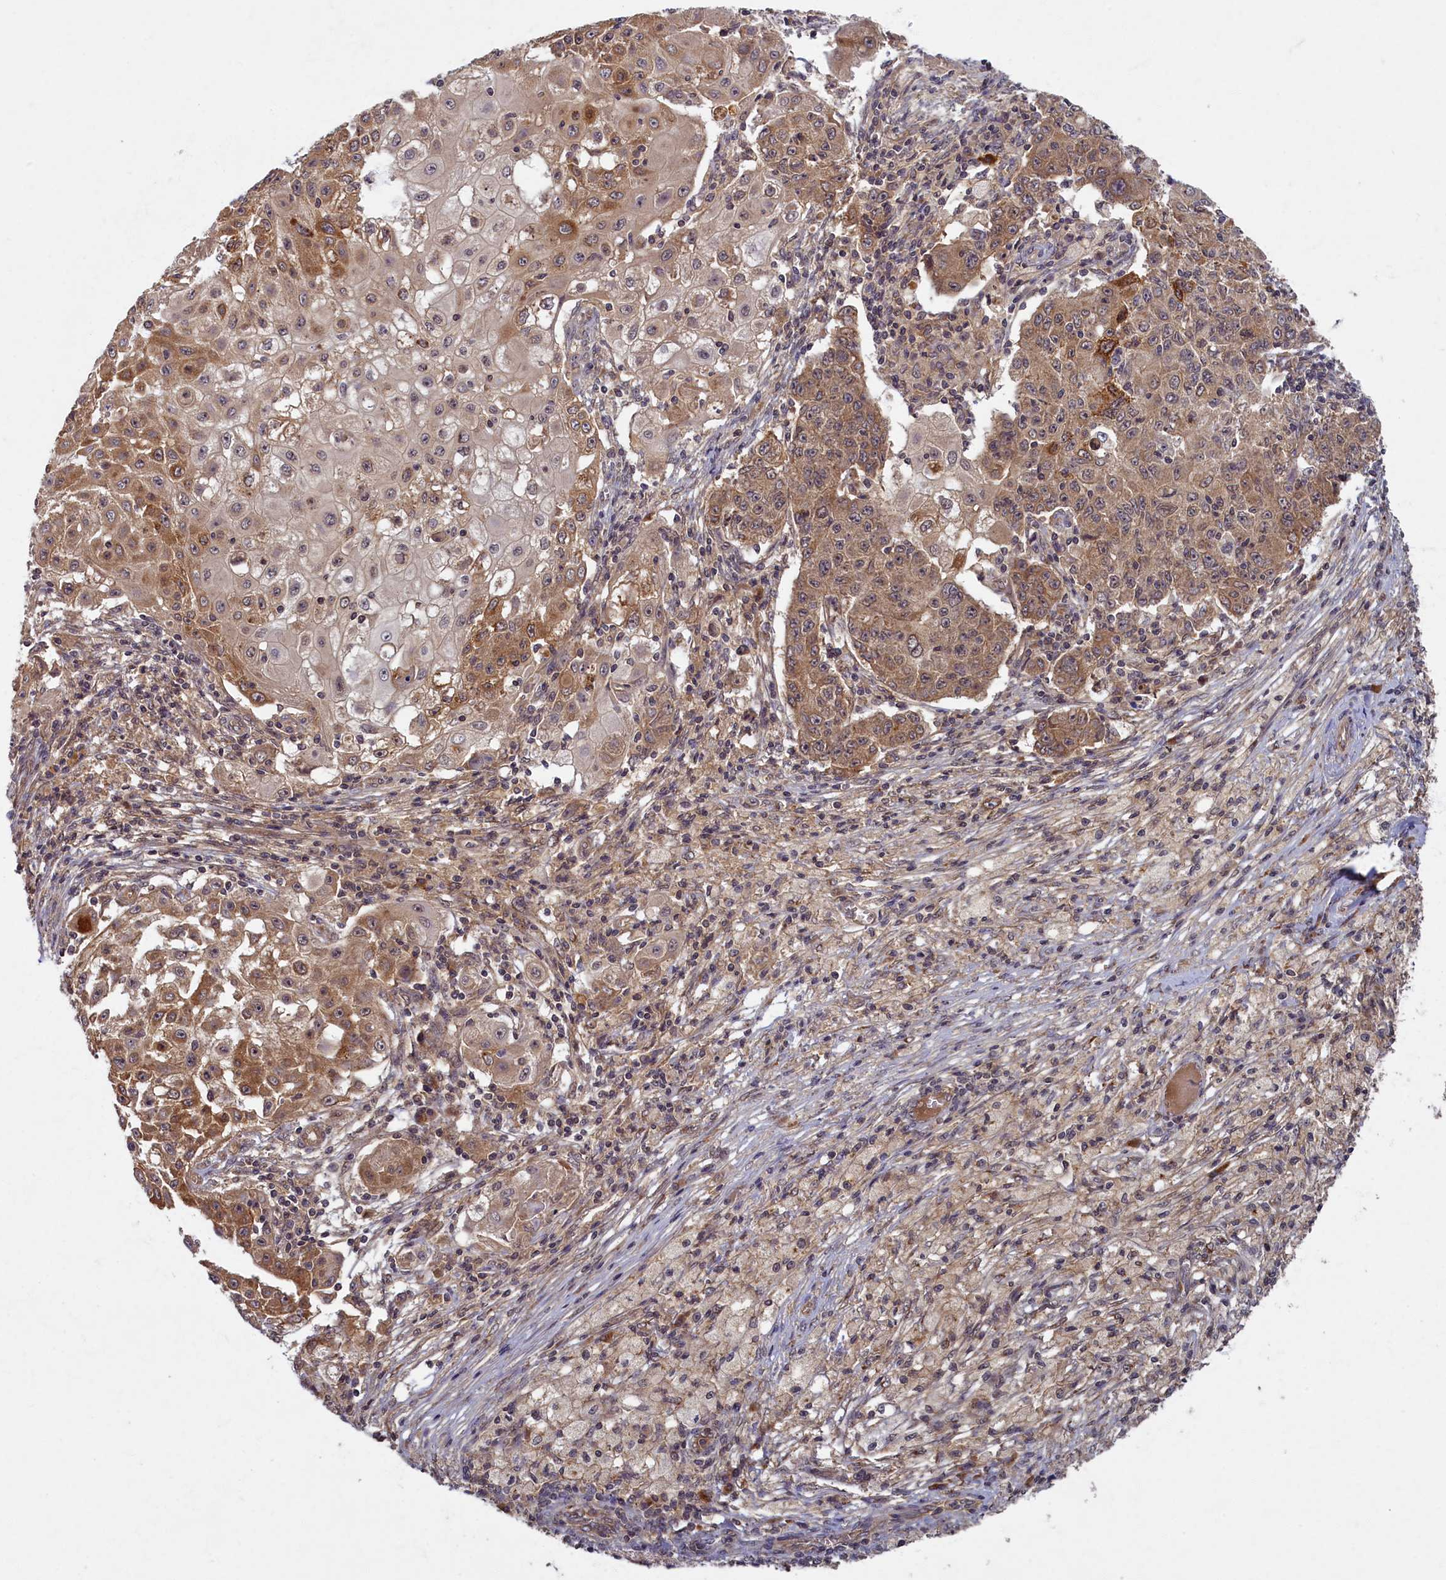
{"staining": {"intensity": "moderate", "quantity": "25%-75%", "location": "cytoplasmic/membranous"}, "tissue": "ovarian cancer", "cell_type": "Tumor cells", "image_type": "cancer", "snomed": [{"axis": "morphology", "description": "Carcinoma, endometroid"}, {"axis": "topography", "description": "Ovary"}], "caption": "A brown stain highlights moderate cytoplasmic/membranous positivity of a protein in human ovarian cancer tumor cells.", "gene": "BICD1", "patient": {"sex": "female", "age": 42}}